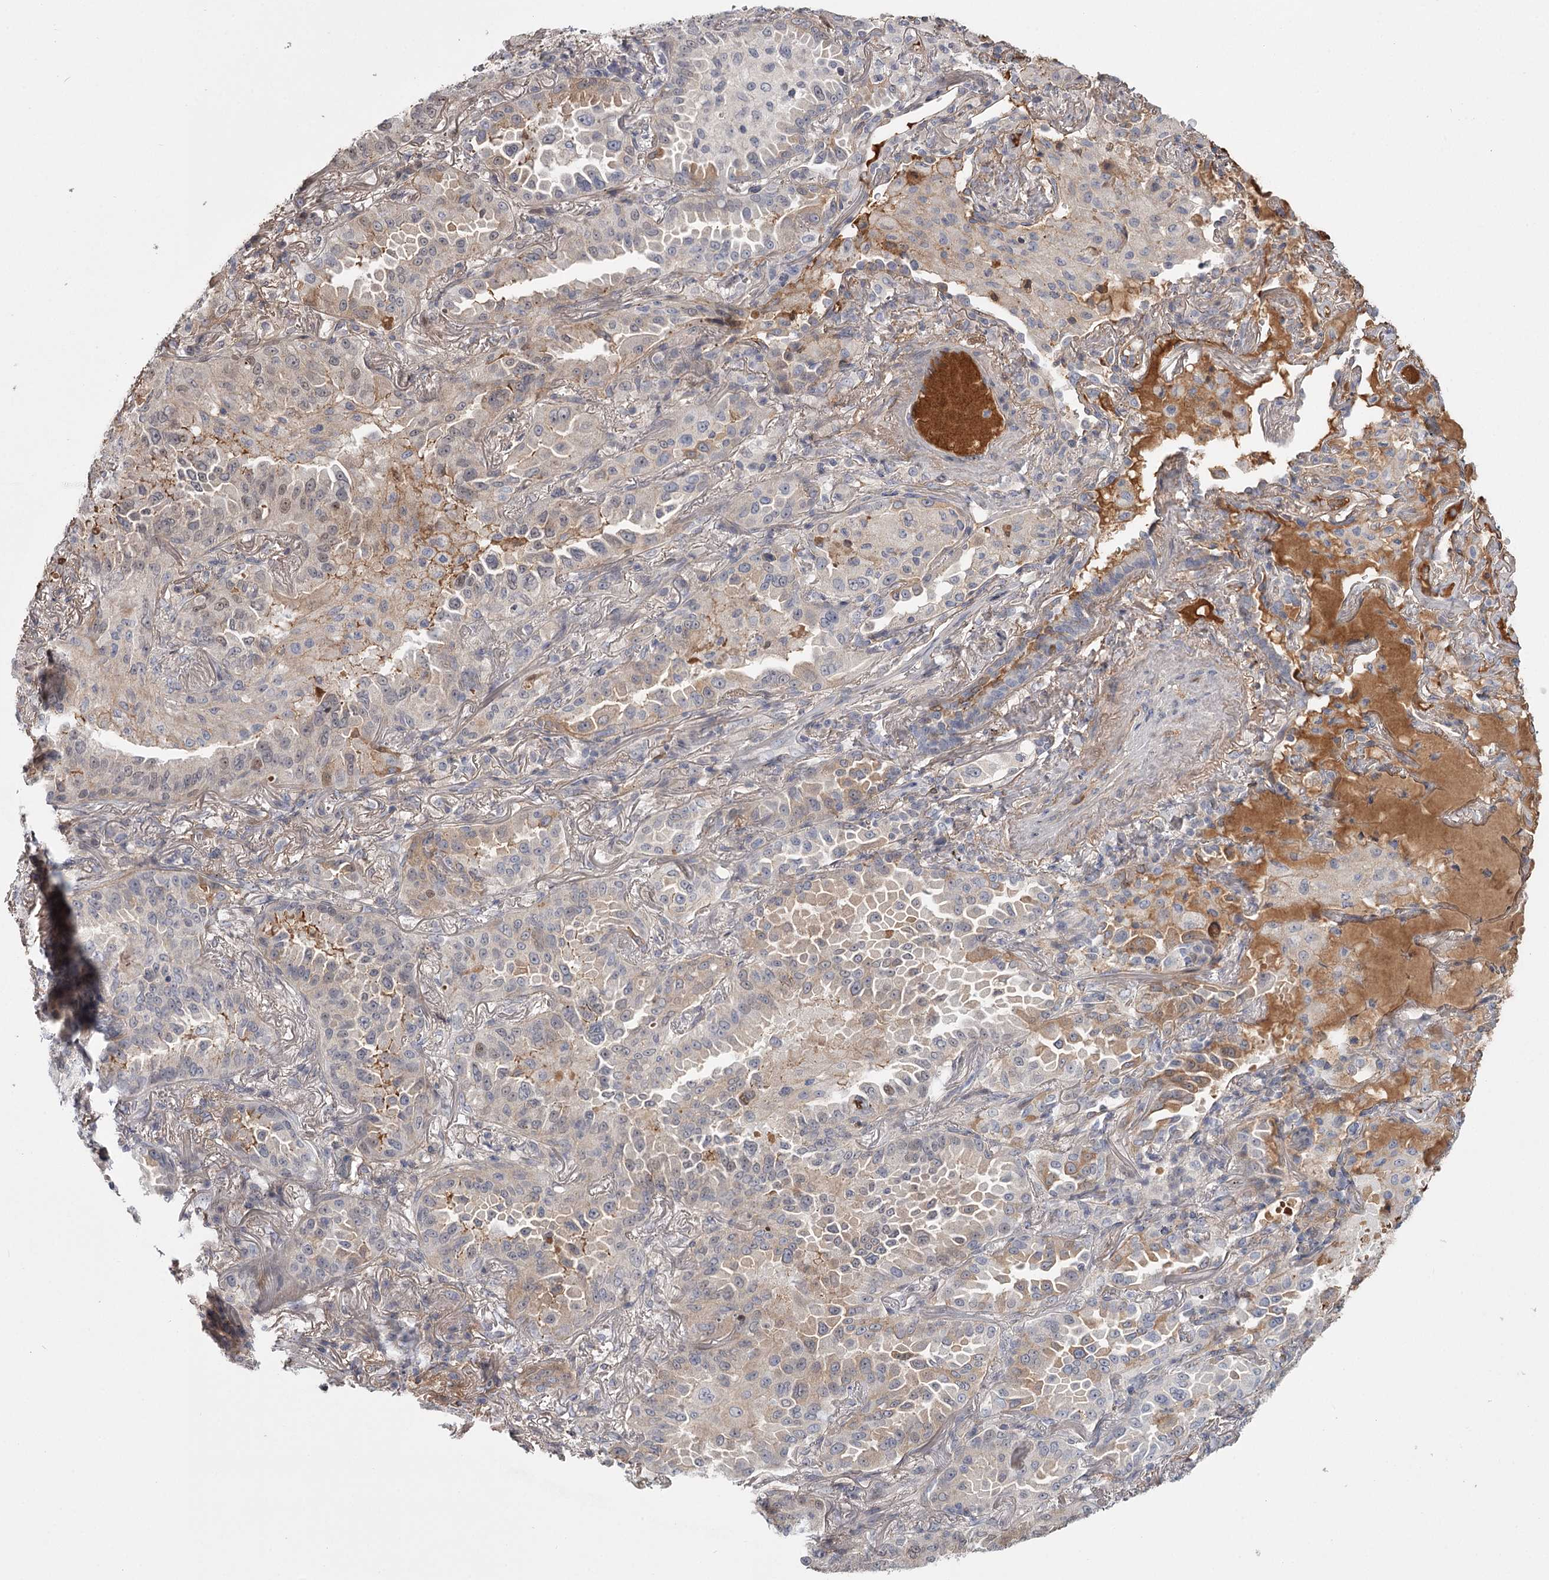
{"staining": {"intensity": "moderate", "quantity": "<25%", "location": "cytoplasmic/membranous"}, "tissue": "lung cancer", "cell_type": "Tumor cells", "image_type": "cancer", "snomed": [{"axis": "morphology", "description": "Adenocarcinoma, NOS"}, {"axis": "topography", "description": "Lung"}], "caption": "A brown stain highlights moderate cytoplasmic/membranous positivity of a protein in adenocarcinoma (lung) tumor cells.", "gene": "DHRS9", "patient": {"sex": "female", "age": 69}}